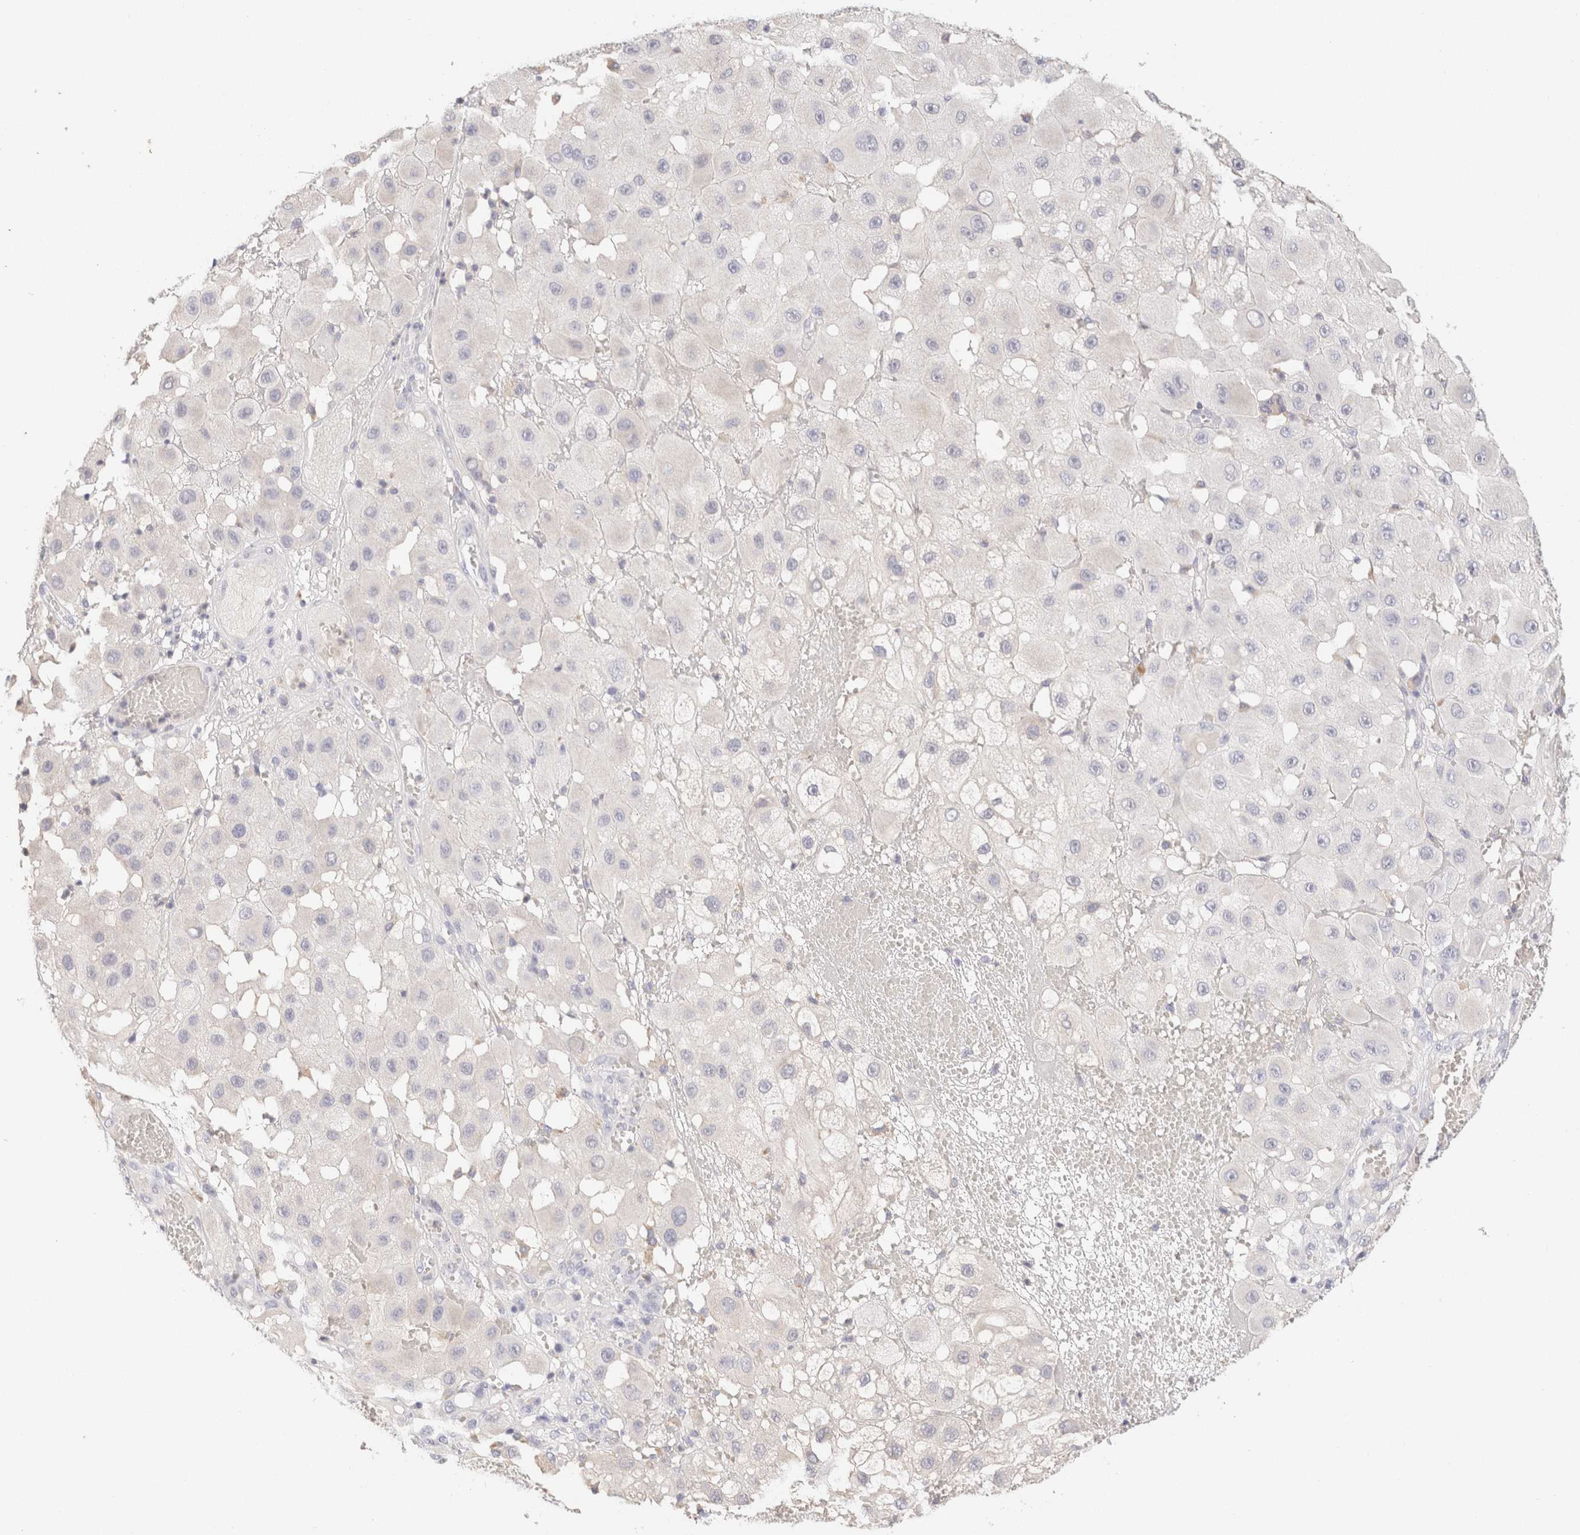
{"staining": {"intensity": "negative", "quantity": "none", "location": "none"}, "tissue": "melanoma", "cell_type": "Tumor cells", "image_type": "cancer", "snomed": [{"axis": "morphology", "description": "Malignant melanoma, NOS"}, {"axis": "topography", "description": "Skin"}], "caption": "High magnification brightfield microscopy of malignant melanoma stained with DAB (3,3'-diaminobenzidine) (brown) and counterstained with hematoxylin (blue): tumor cells show no significant expression.", "gene": "SCGB2A2", "patient": {"sex": "female", "age": 81}}